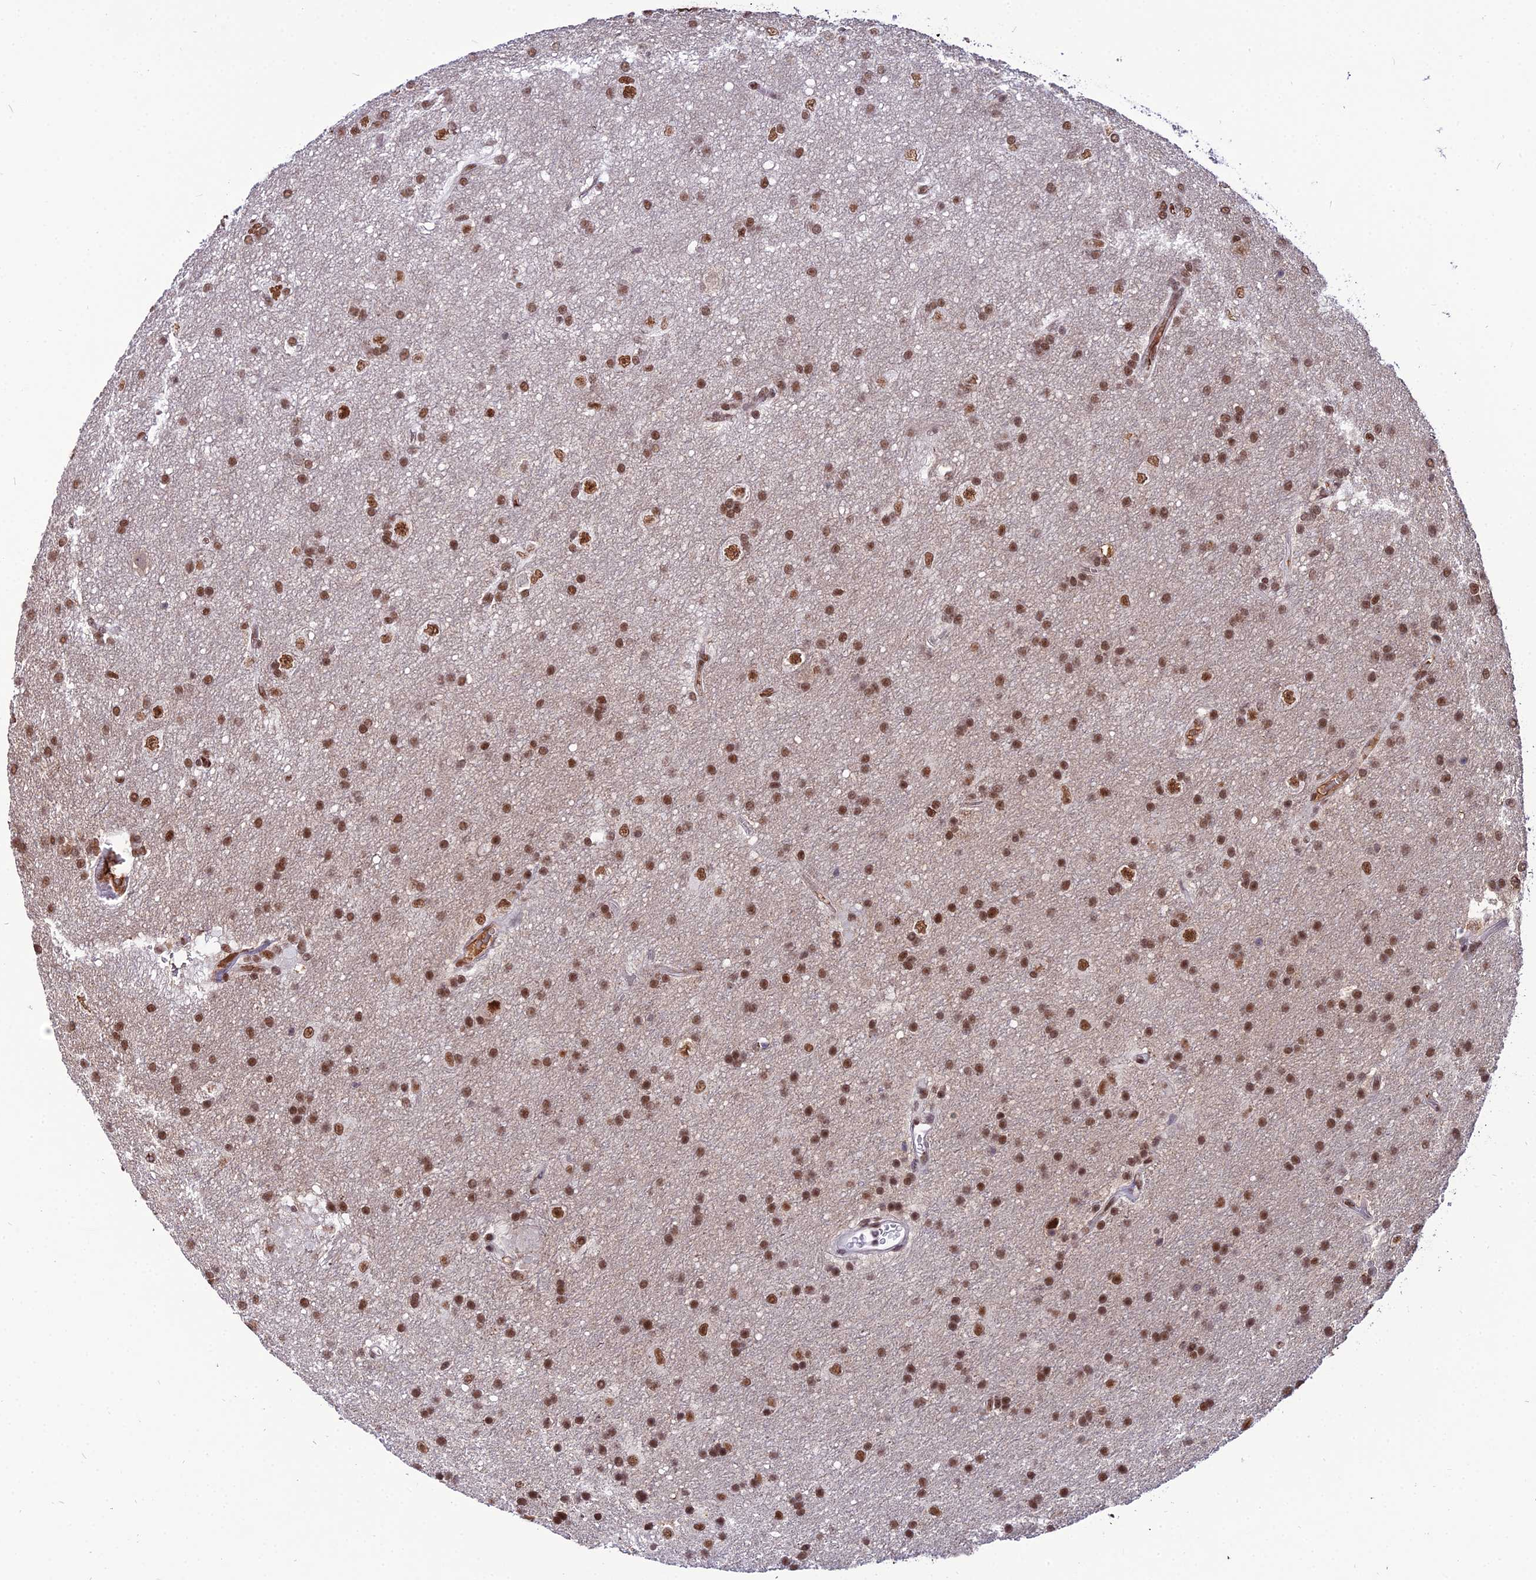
{"staining": {"intensity": "moderate", "quantity": ">75%", "location": "nuclear"}, "tissue": "glioma", "cell_type": "Tumor cells", "image_type": "cancer", "snomed": [{"axis": "morphology", "description": "Glioma, malignant, Low grade"}, {"axis": "topography", "description": "Brain"}], "caption": "Tumor cells reveal medium levels of moderate nuclear staining in approximately >75% of cells in malignant glioma (low-grade).", "gene": "RBM12", "patient": {"sex": "male", "age": 66}}